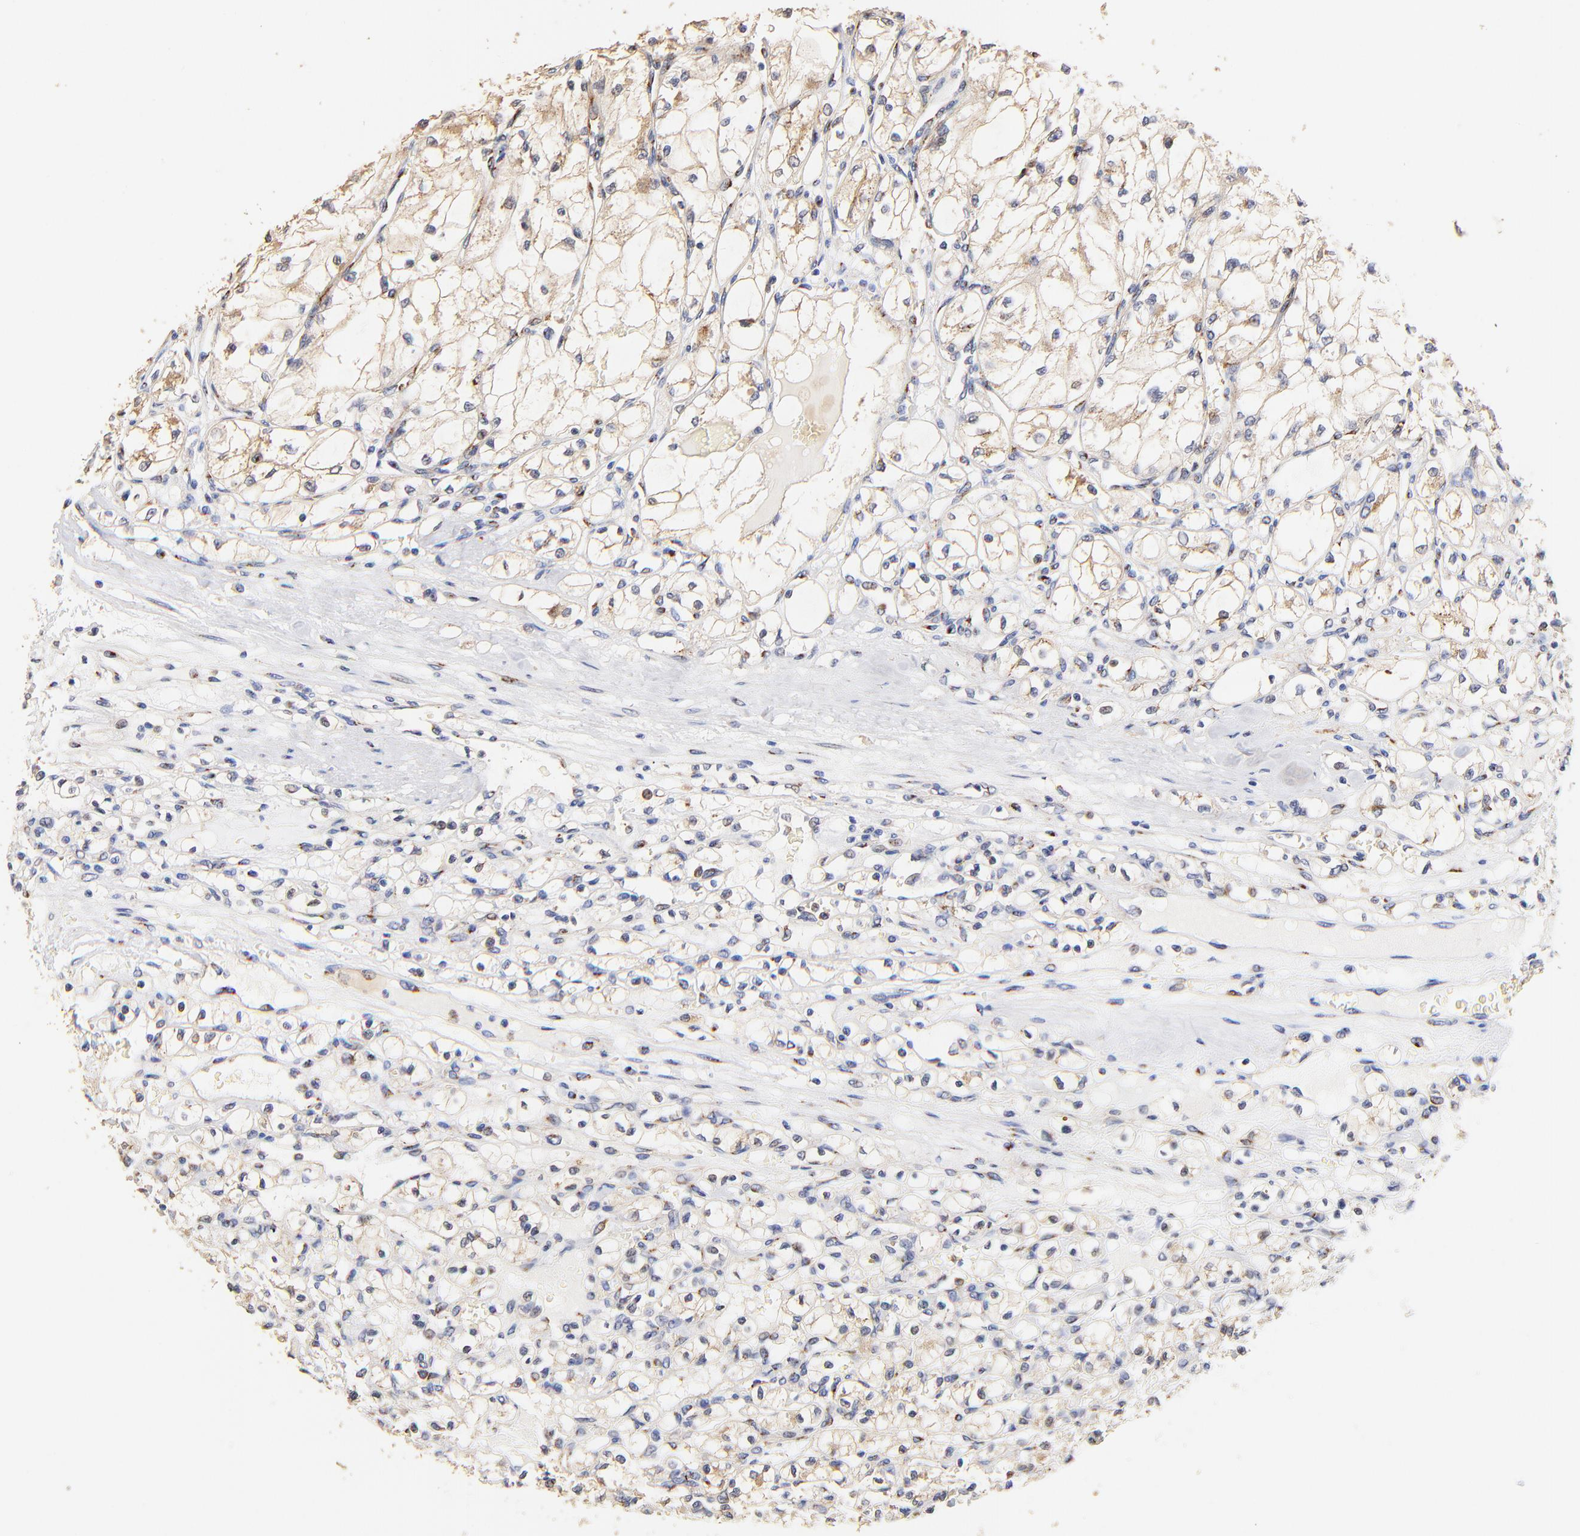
{"staining": {"intensity": "weak", "quantity": ">75%", "location": "cytoplasmic/membranous"}, "tissue": "renal cancer", "cell_type": "Tumor cells", "image_type": "cancer", "snomed": [{"axis": "morphology", "description": "Adenocarcinoma, NOS"}, {"axis": "topography", "description": "Kidney"}], "caption": "Protein staining of renal adenocarcinoma tissue reveals weak cytoplasmic/membranous expression in about >75% of tumor cells. Nuclei are stained in blue.", "gene": "FMNL3", "patient": {"sex": "male", "age": 61}}